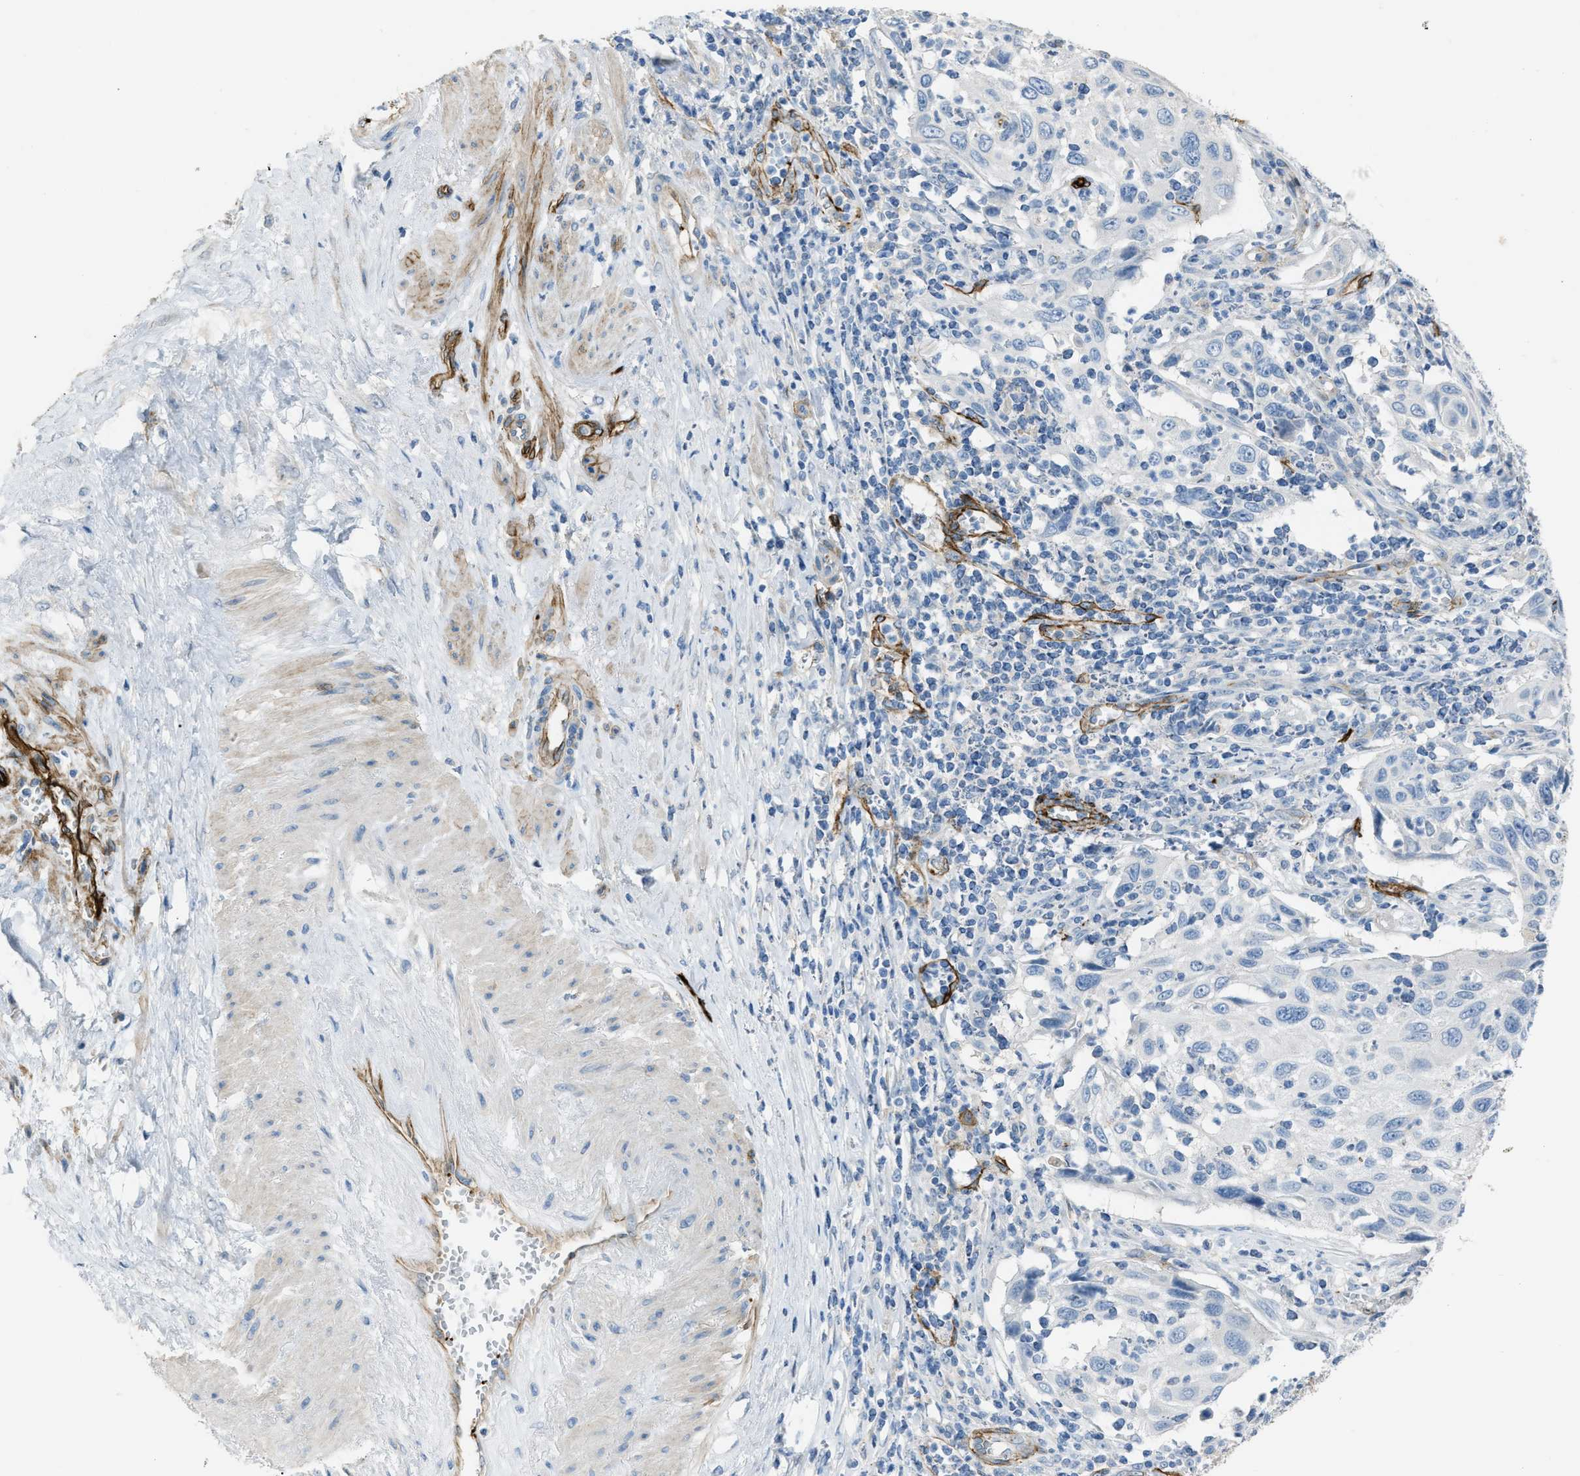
{"staining": {"intensity": "negative", "quantity": "none", "location": "none"}, "tissue": "cervical cancer", "cell_type": "Tumor cells", "image_type": "cancer", "snomed": [{"axis": "morphology", "description": "Squamous cell carcinoma, NOS"}, {"axis": "topography", "description": "Cervix"}], "caption": "DAB (3,3'-diaminobenzidine) immunohistochemical staining of human cervical squamous cell carcinoma demonstrates no significant positivity in tumor cells.", "gene": "SLC22A15", "patient": {"sex": "female", "age": 70}}